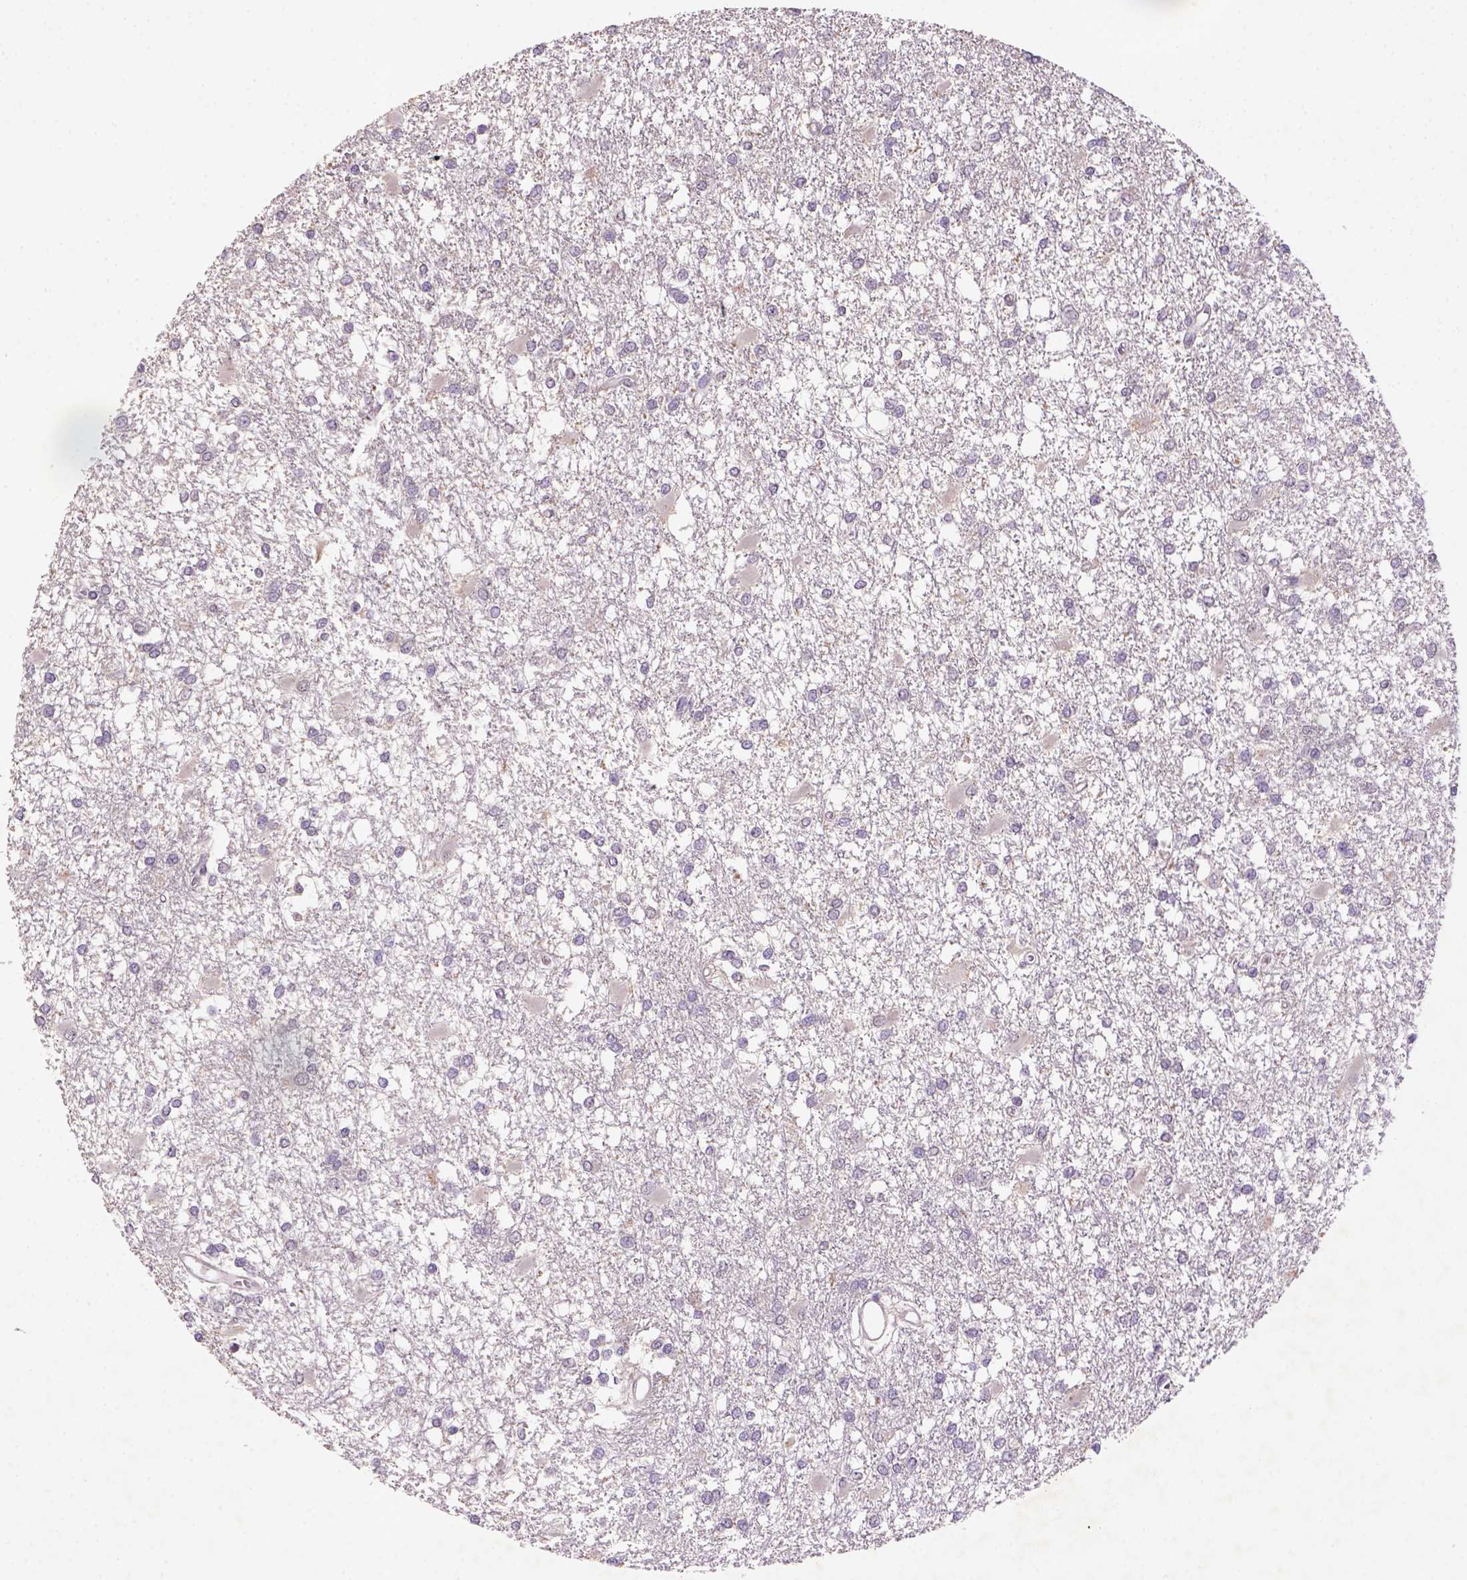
{"staining": {"intensity": "negative", "quantity": "none", "location": "none"}, "tissue": "glioma", "cell_type": "Tumor cells", "image_type": "cancer", "snomed": [{"axis": "morphology", "description": "Glioma, malignant, High grade"}, {"axis": "topography", "description": "Cerebral cortex"}], "caption": "High power microscopy micrograph of an immunohistochemistry (IHC) histopathology image of malignant glioma (high-grade), revealing no significant positivity in tumor cells.", "gene": "NLGN2", "patient": {"sex": "male", "age": 79}}